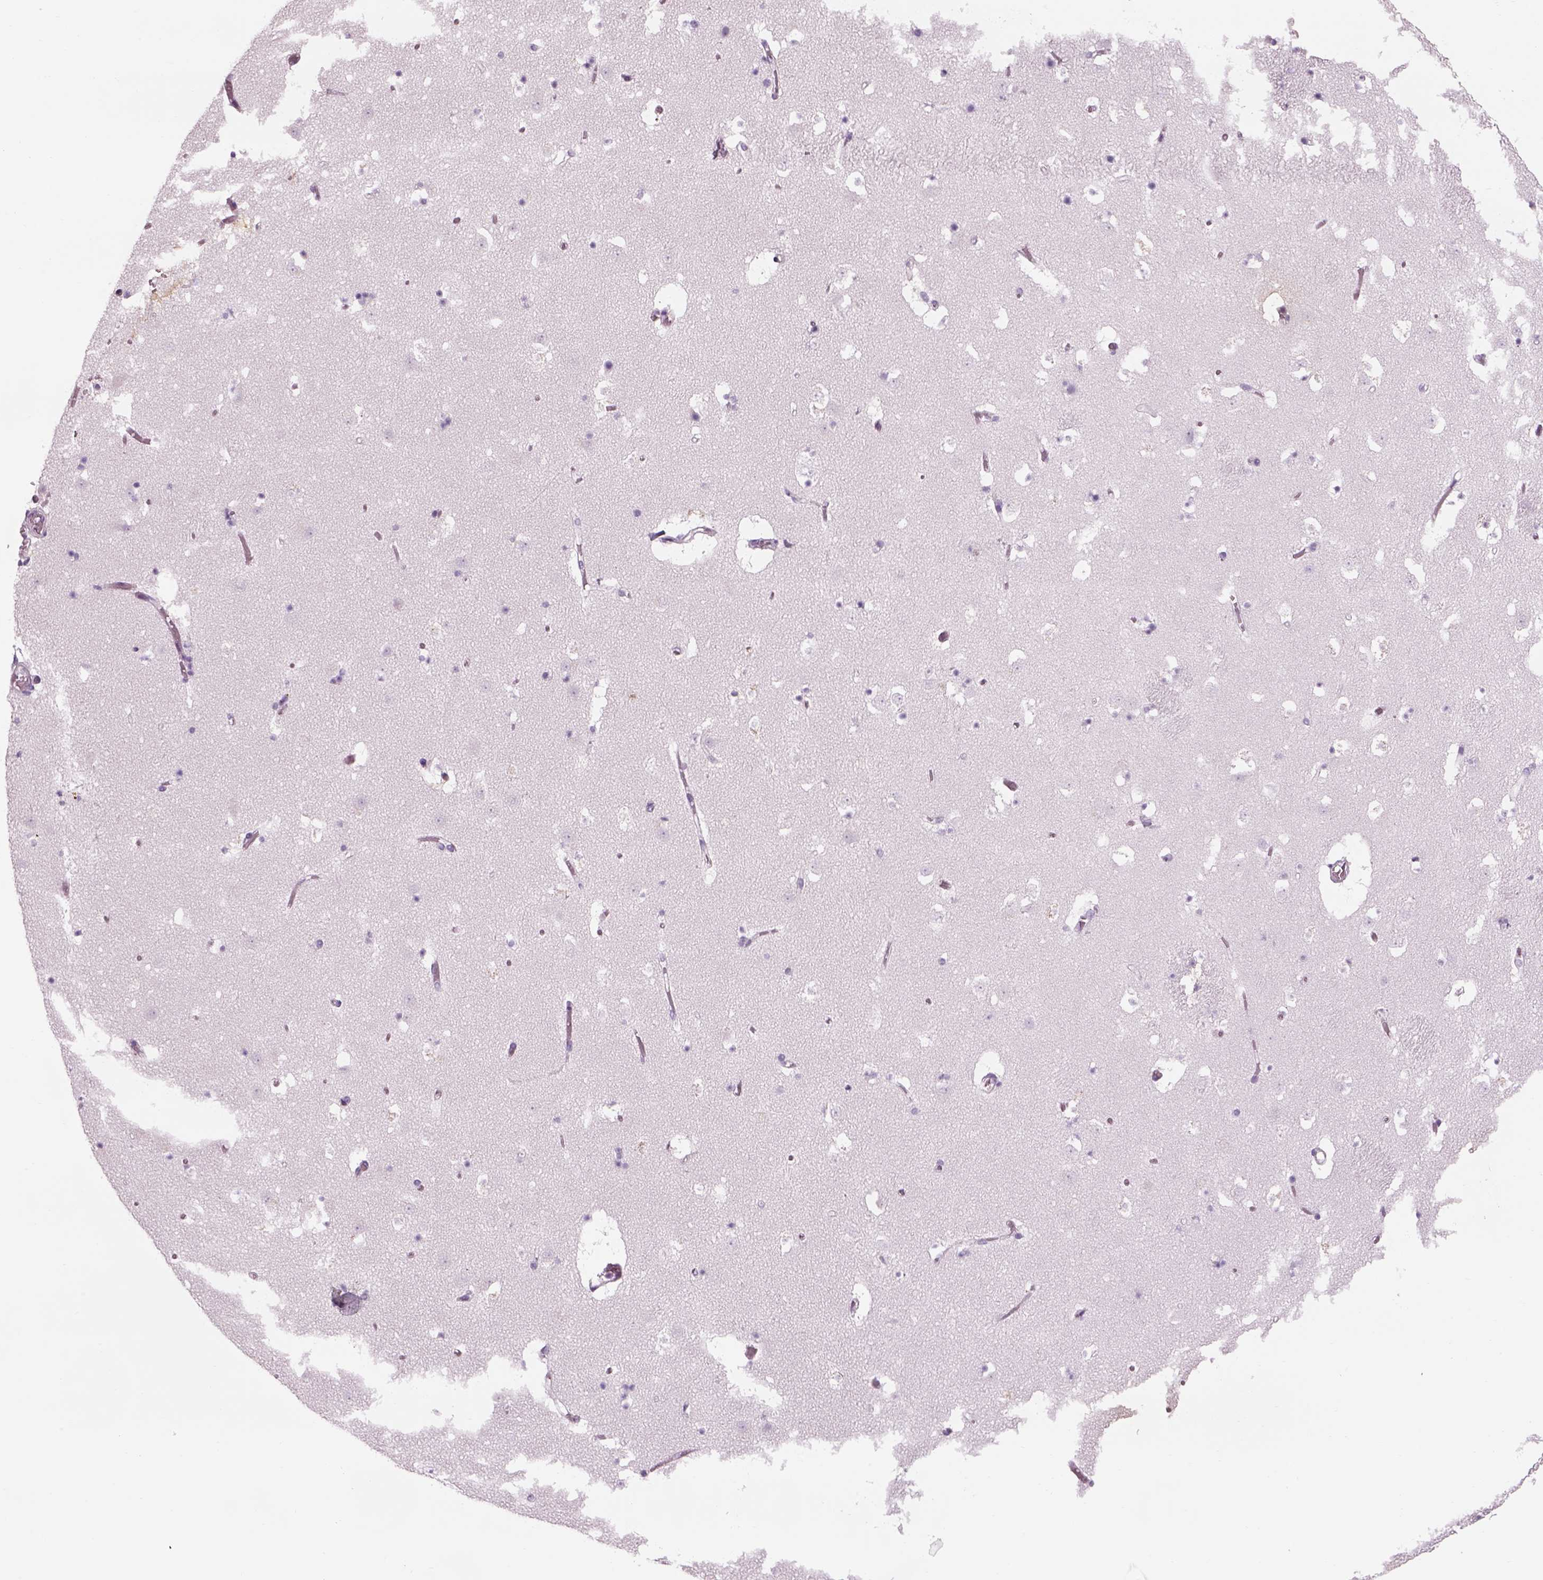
{"staining": {"intensity": "negative", "quantity": "none", "location": "none"}, "tissue": "caudate", "cell_type": "Glial cells", "image_type": "normal", "snomed": [{"axis": "morphology", "description": "Normal tissue, NOS"}, {"axis": "topography", "description": "Lateral ventricle wall"}], "caption": "Immunohistochemistry micrograph of unremarkable caudate: caudate stained with DAB displays no significant protein staining in glial cells.", "gene": "GAS2L2", "patient": {"sex": "female", "age": 42}}